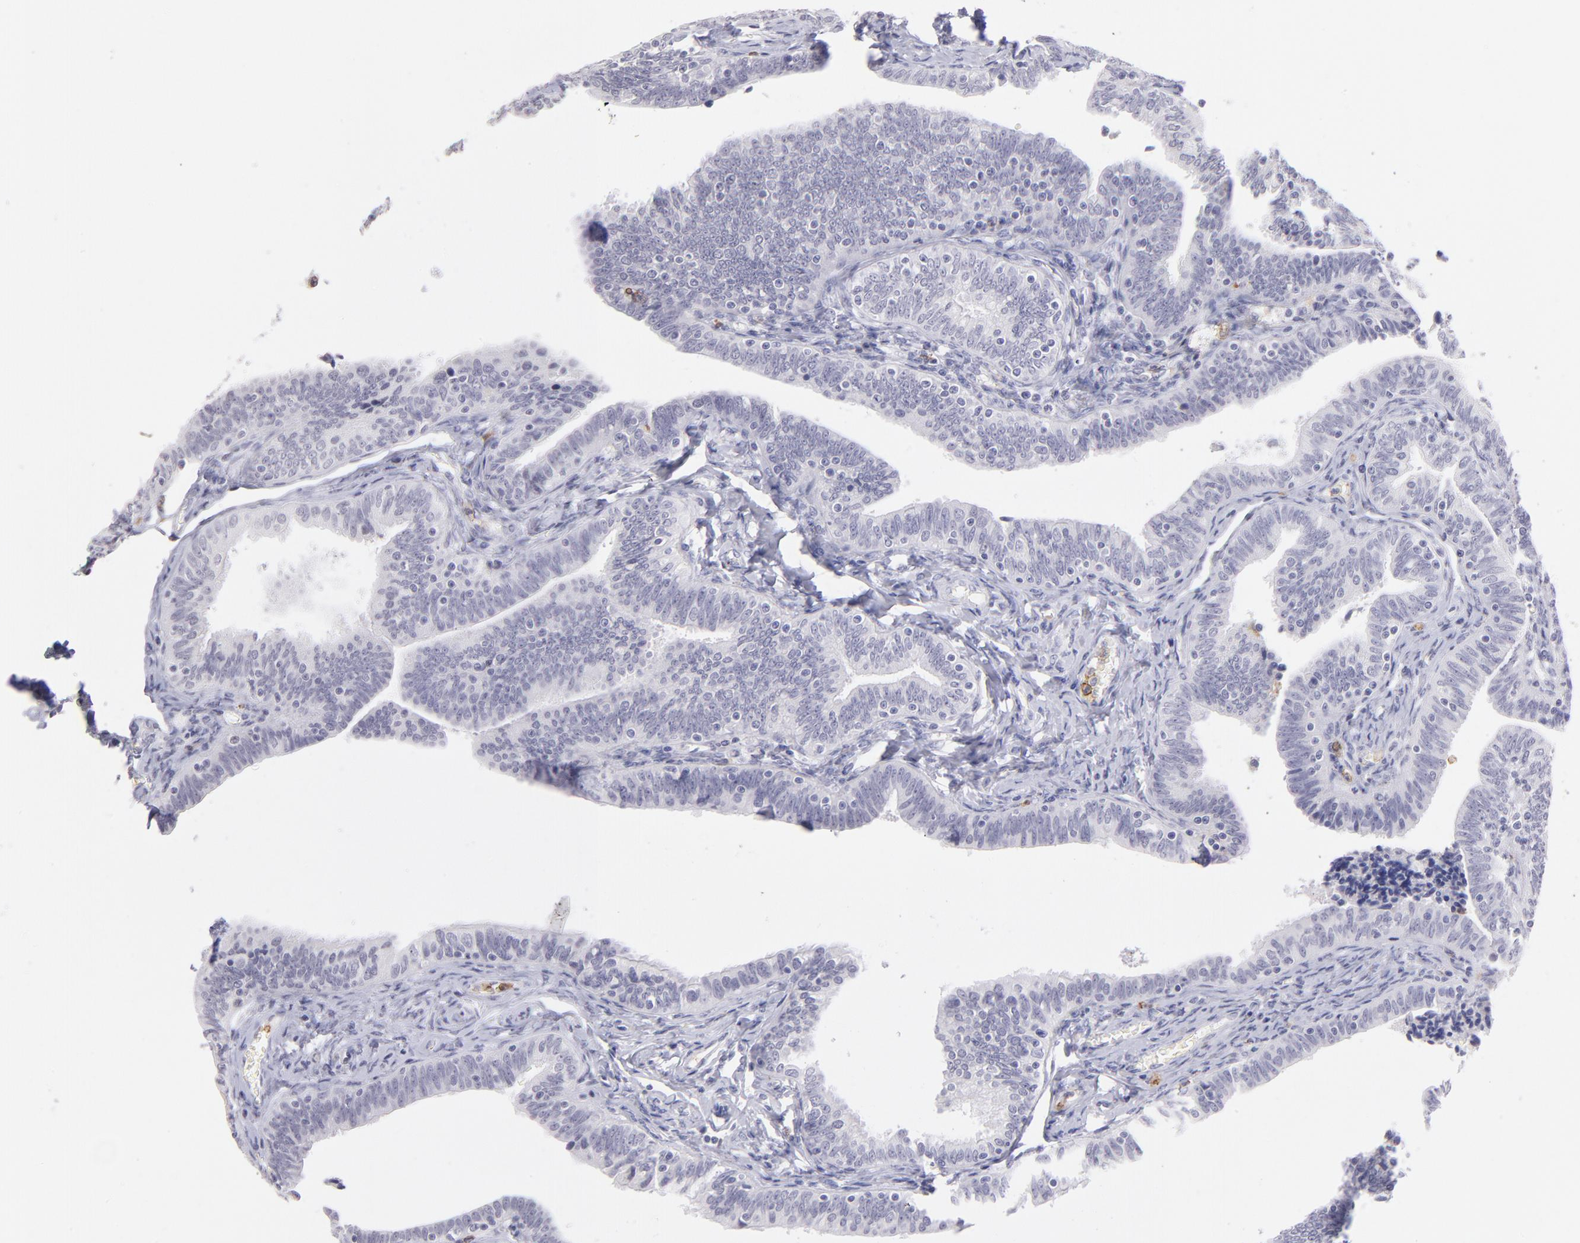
{"staining": {"intensity": "negative", "quantity": "none", "location": "none"}, "tissue": "fallopian tube", "cell_type": "Glandular cells", "image_type": "normal", "snomed": [{"axis": "morphology", "description": "Normal tissue, NOS"}, {"axis": "topography", "description": "Fallopian tube"}, {"axis": "topography", "description": "Ovary"}], "caption": "IHC histopathology image of unremarkable fallopian tube: human fallopian tube stained with DAB exhibits no significant protein staining in glandular cells.", "gene": "LTB4R", "patient": {"sex": "female", "age": 69}}